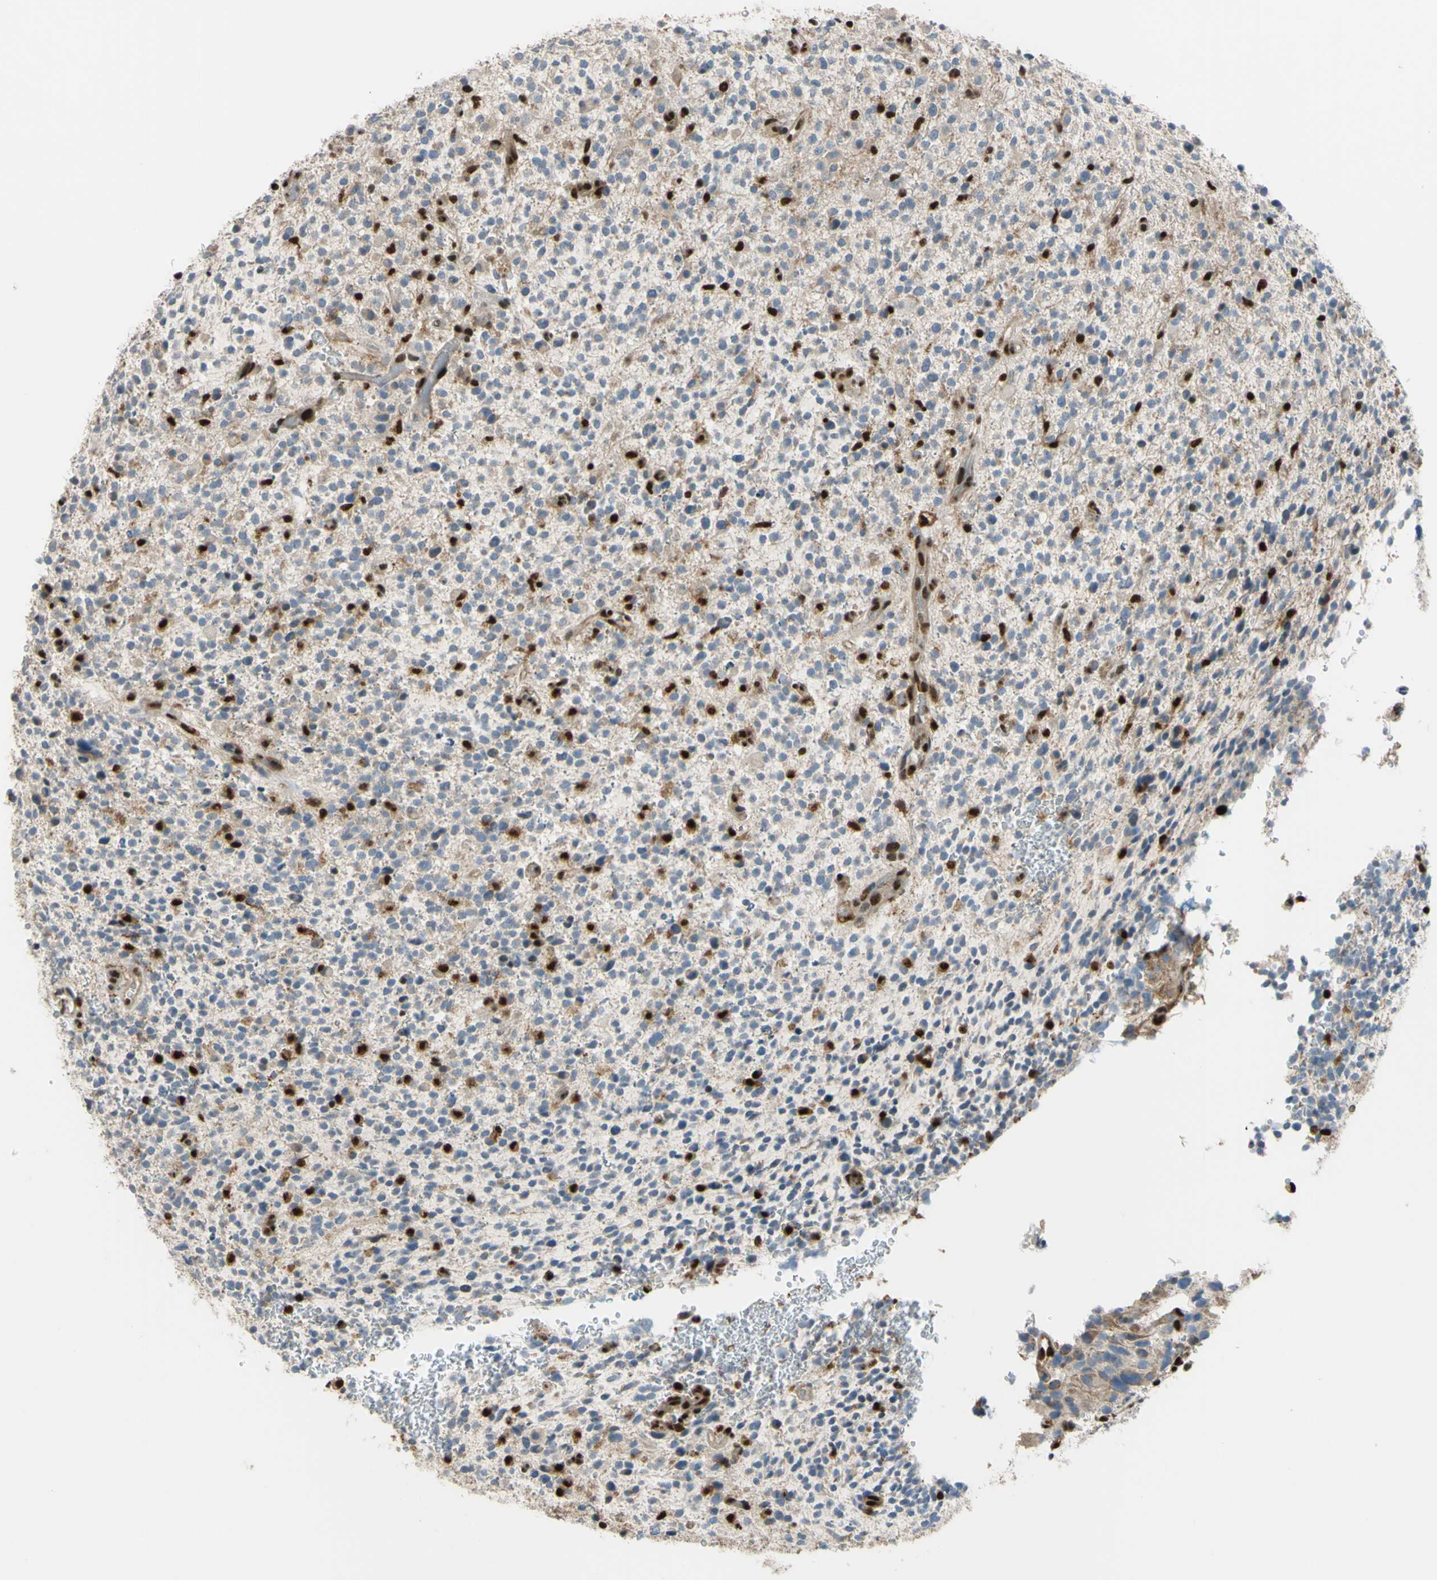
{"staining": {"intensity": "weak", "quantity": ">75%", "location": "cytoplasmic/membranous"}, "tissue": "glioma", "cell_type": "Tumor cells", "image_type": "cancer", "snomed": [{"axis": "morphology", "description": "Glioma, malignant, High grade"}, {"axis": "topography", "description": "Brain"}], "caption": "A high-resolution image shows immunohistochemistry (IHC) staining of glioma, which shows weak cytoplasmic/membranous staining in about >75% of tumor cells. (Brightfield microscopy of DAB IHC at high magnification).", "gene": "FKBP5", "patient": {"sex": "male", "age": 48}}